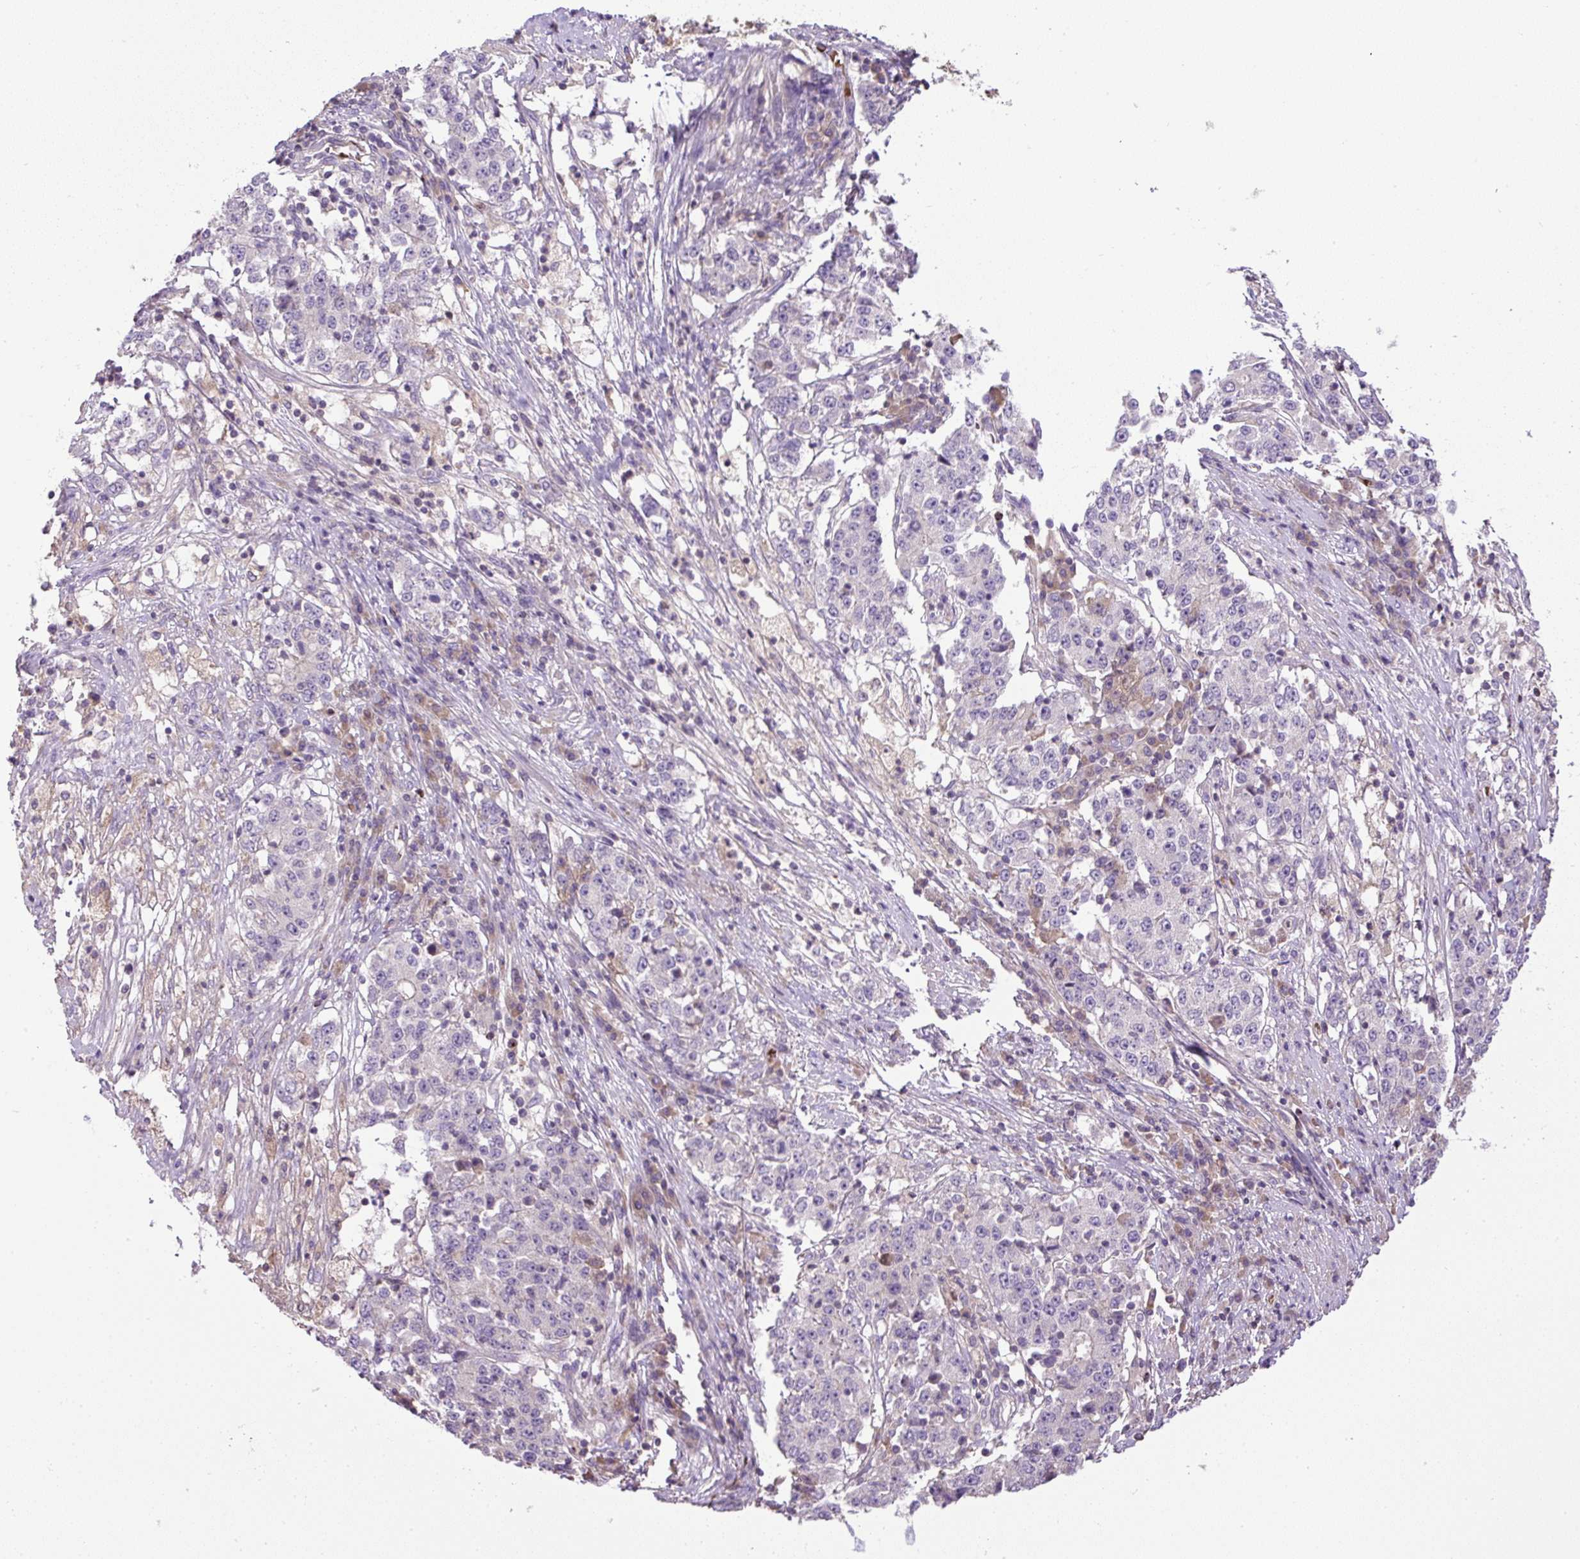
{"staining": {"intensity": "negative", "quantity": "none", "location": "none"}, "tissue": "stomach cancer", "cell_type": "Tumor cells", "image_type": "cancer", "snomed": [{"axis": "morphology", "description": "Adenocarcinoma, NOS"}, {"axis": "topography", "description": "Stomach"}], "caption": "DAB (3,3'-diaminobenzidine) immunohistochemical staining of adenocarcinoma (stomach) reveals no significant staining in tumor cells.", "gene": "CXCL13", "patient": {"sex": "male", "age": 59}}